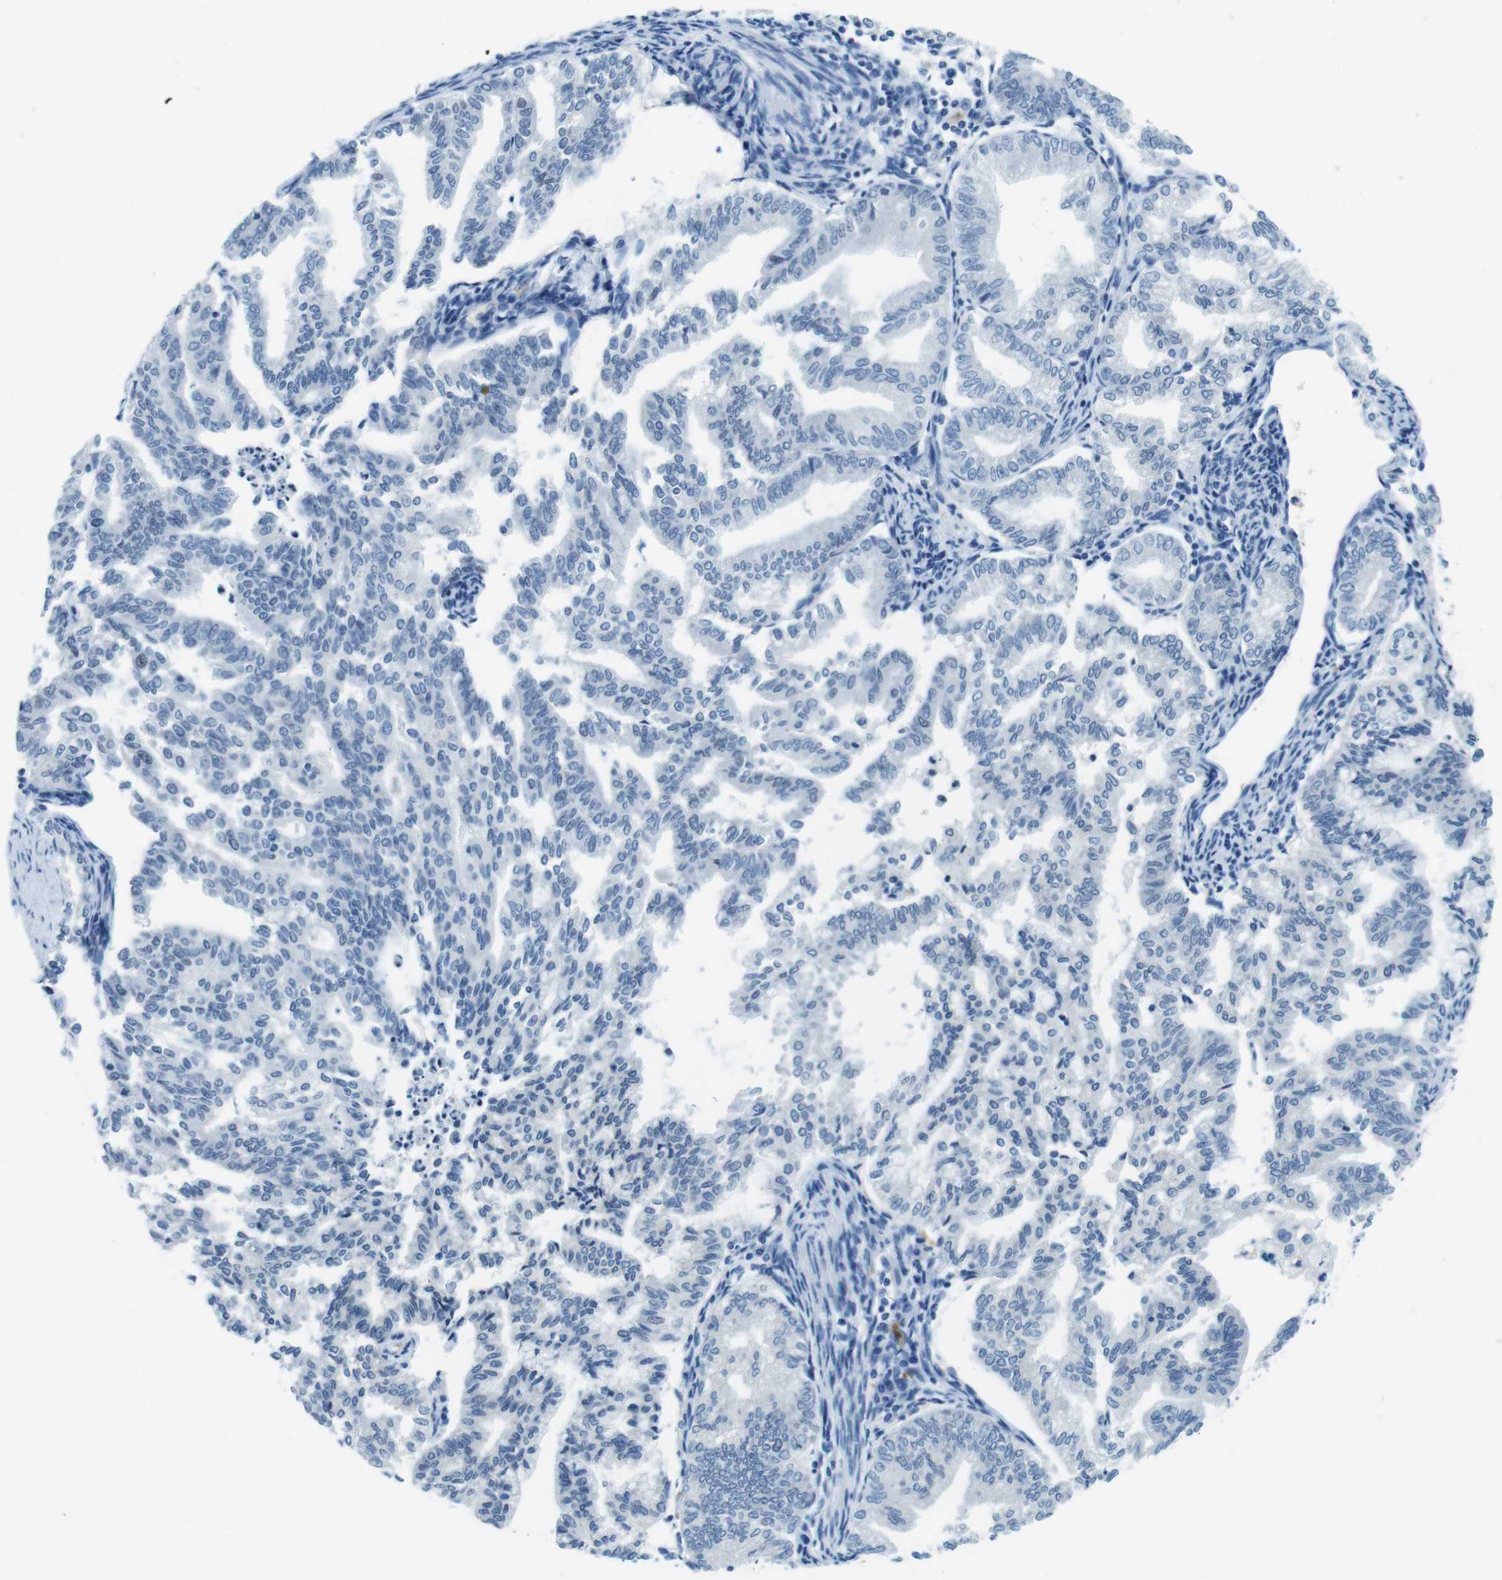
{"staining": {"intensity": "negative", "quantity": "none", "location": "none"}, "tissue": "endometrial cancer", "cell_type": "Tumor cells", "image_type": "cancer", "snomed": [{"axis": "morphology", "description": "Adenocarcinoma, NOS"}, {"axis": "topography", "description": "Endometrium"}], "caption": "The photomicrograph demonstrates no significant expression in tumor cells of adenocarcinoma (endometrial).", "gene": "TFAP2C", "patient": {"sex": "female", "age": 79}}